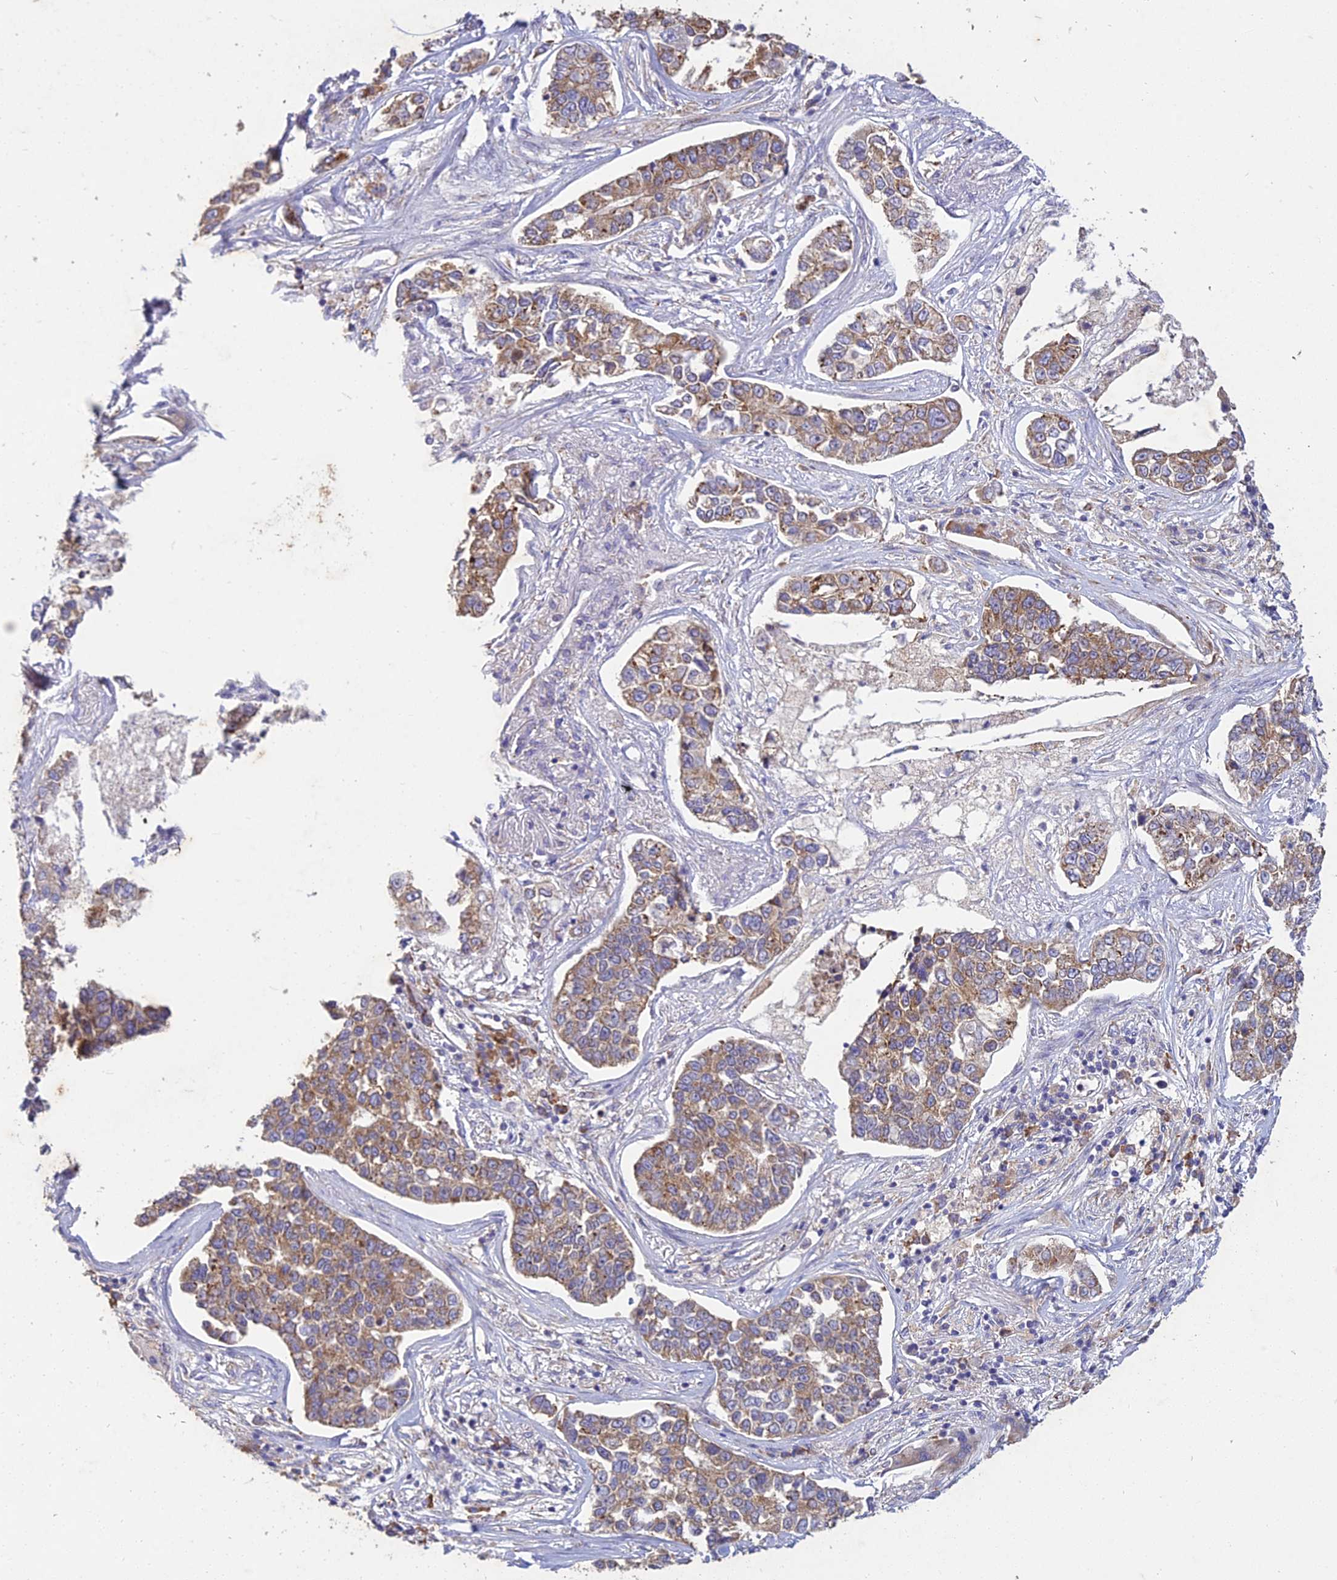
{"staining": {"intensity": "moderate", "quantity": ">75%", "location": "cytoplasmic/membranous"}, "tissue": "lung cancer", "cell_type": "Tumor cells", "image_type": "cancer", "snomed": [{"axis": "morphology", "description": "Adenocarcinoma, NOS"}, {"axis": "topography", "description": "Lung"}], "caption": "Immunohistochemical staining of lung cancer demonstrates medium levels of moderate cytoplasmic/membranous staining in approximately >75% of tumor cells.", "gene": "NXNL2", "patient": {"sex": "male", "age": 49}}